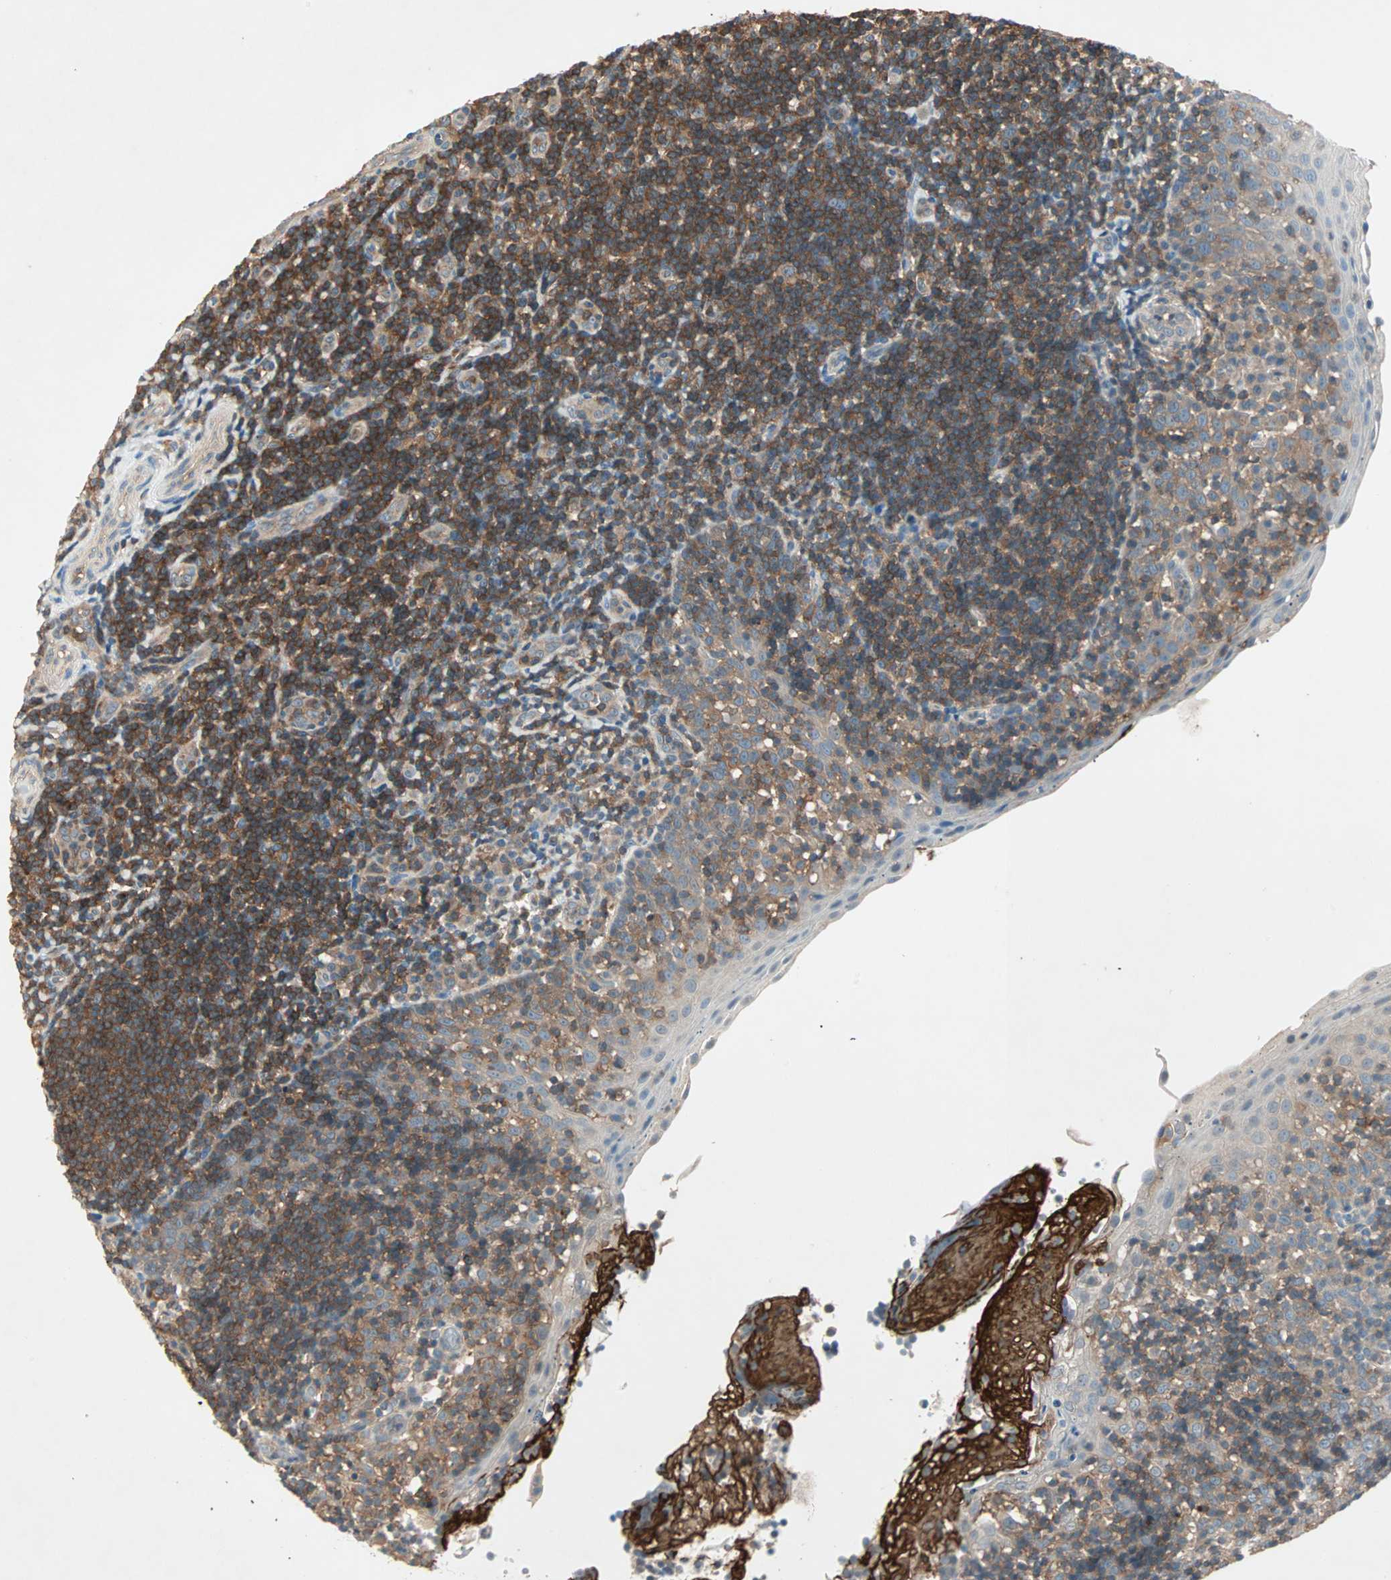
{"staining": {"intensity": "strong", "quantity": ">75%", "location": "cytoplasmic/membranous"}, "tissue": "tonsil", "cell_type": "Germinal center cells", "image_type": "normal", "snomed": [{"axis": "morphology", "description": "Normal tissue, NOS"}, {"axis": "topography", "description": "Tonsil"}], "caption": "The photomicrograph demonstrates staining of normal tonsil, revealing strong cytoplasmic/membranous protein staining (brown color) within germinal center cells.", "gene": "TEC", "patient": {"sex": "female", "age": 40}}